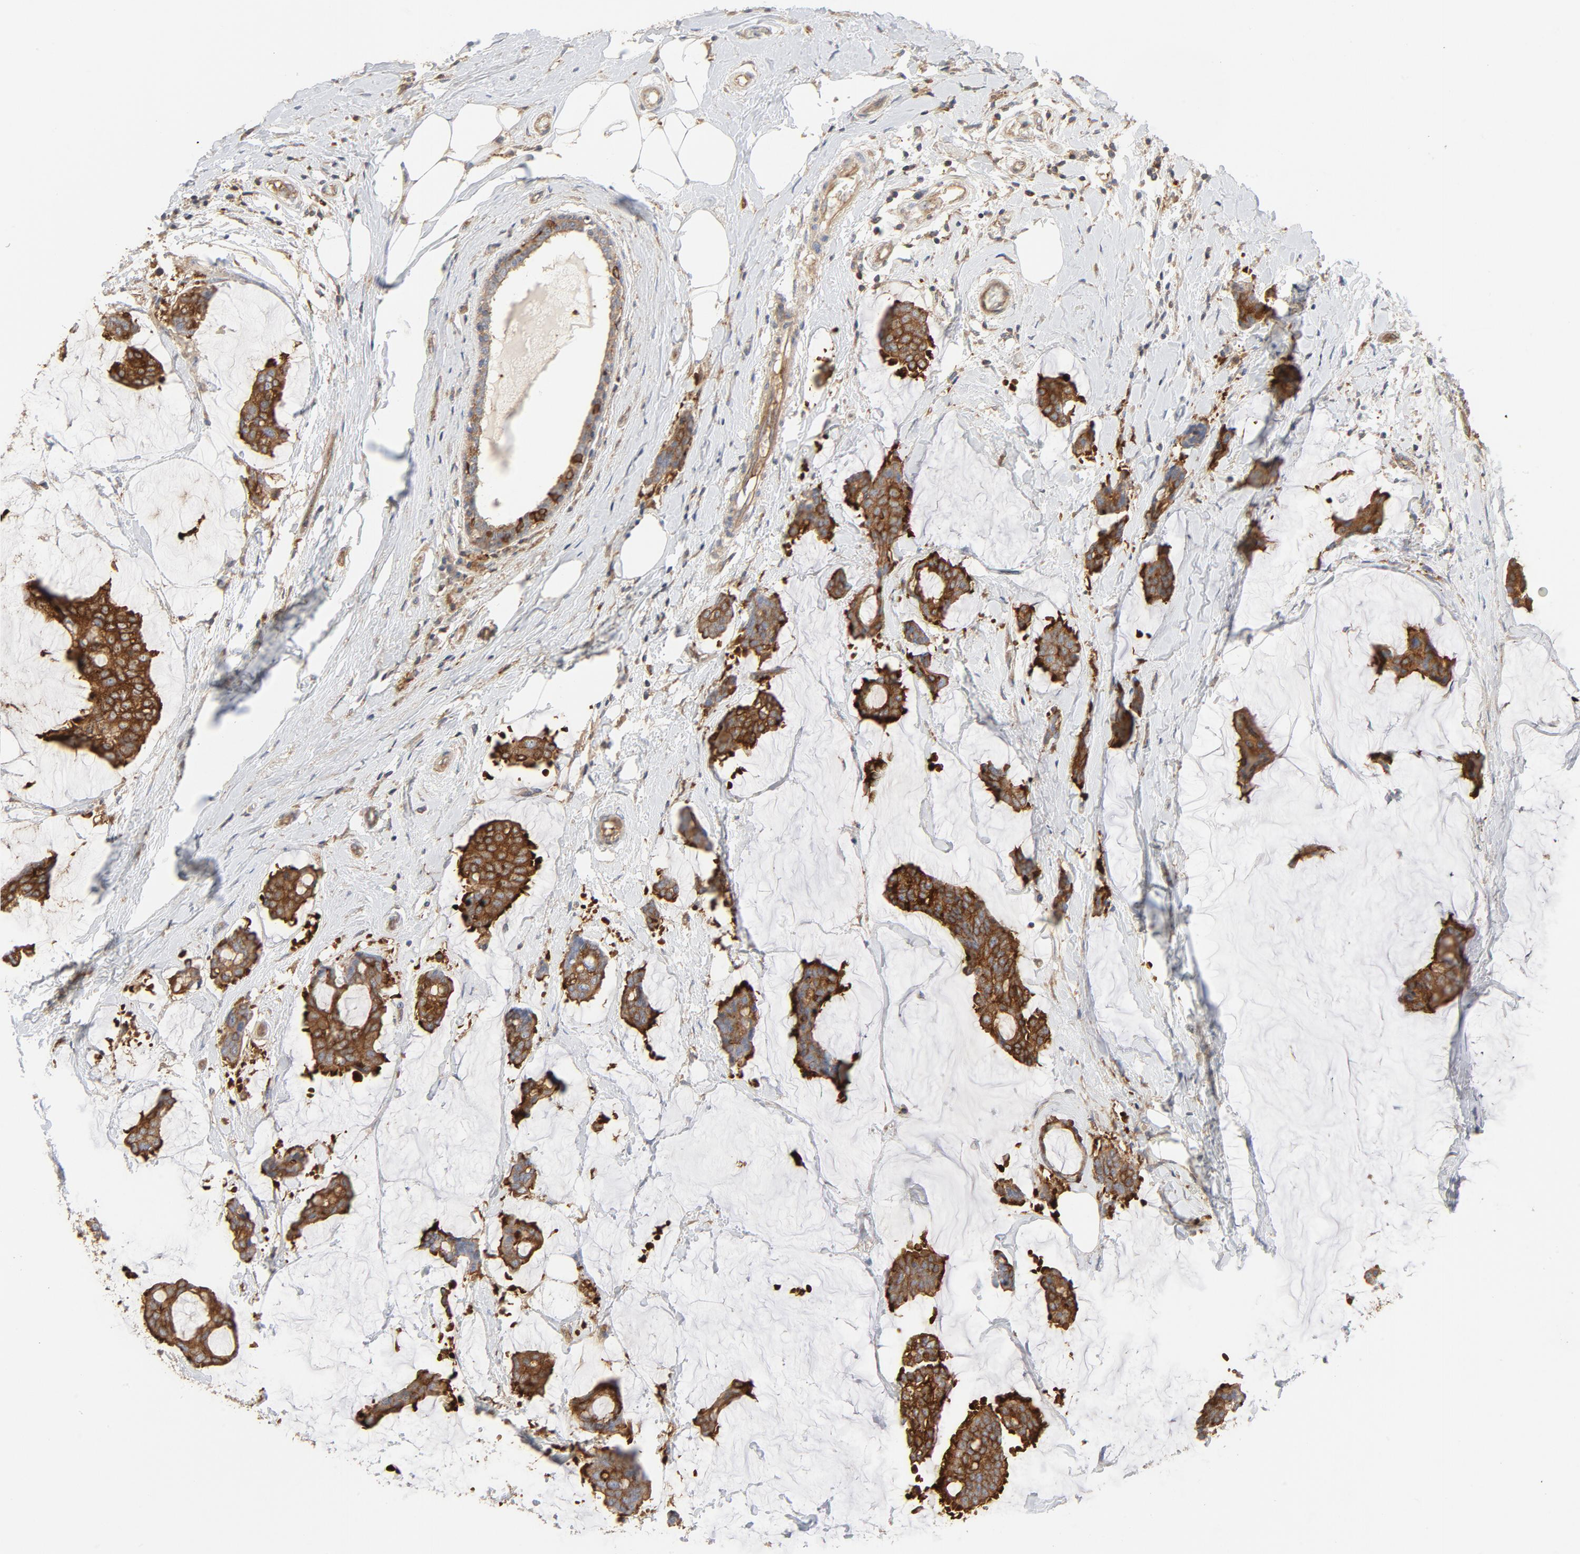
{"staining": {"intensity": "strong", "quantity": ">75%", "location": "cytoplasmic/membranous"}, "tissue": "breast cancer", "cell_type": "Tumor cells", "image_type": "cancer", "snomed": [{"axis": "morphology", "description": "Duct carcinoma"}, {"axis": "topography", "description": "Breast"}], "caption": "A micrograph of intraductal carcinoma (breast) stained for a protein demonstrates strong cytoplasmic/membranous brown staining in tumor cells.", "gene": "RABEP1", "patient": {"sex": "female", "age": 93}}